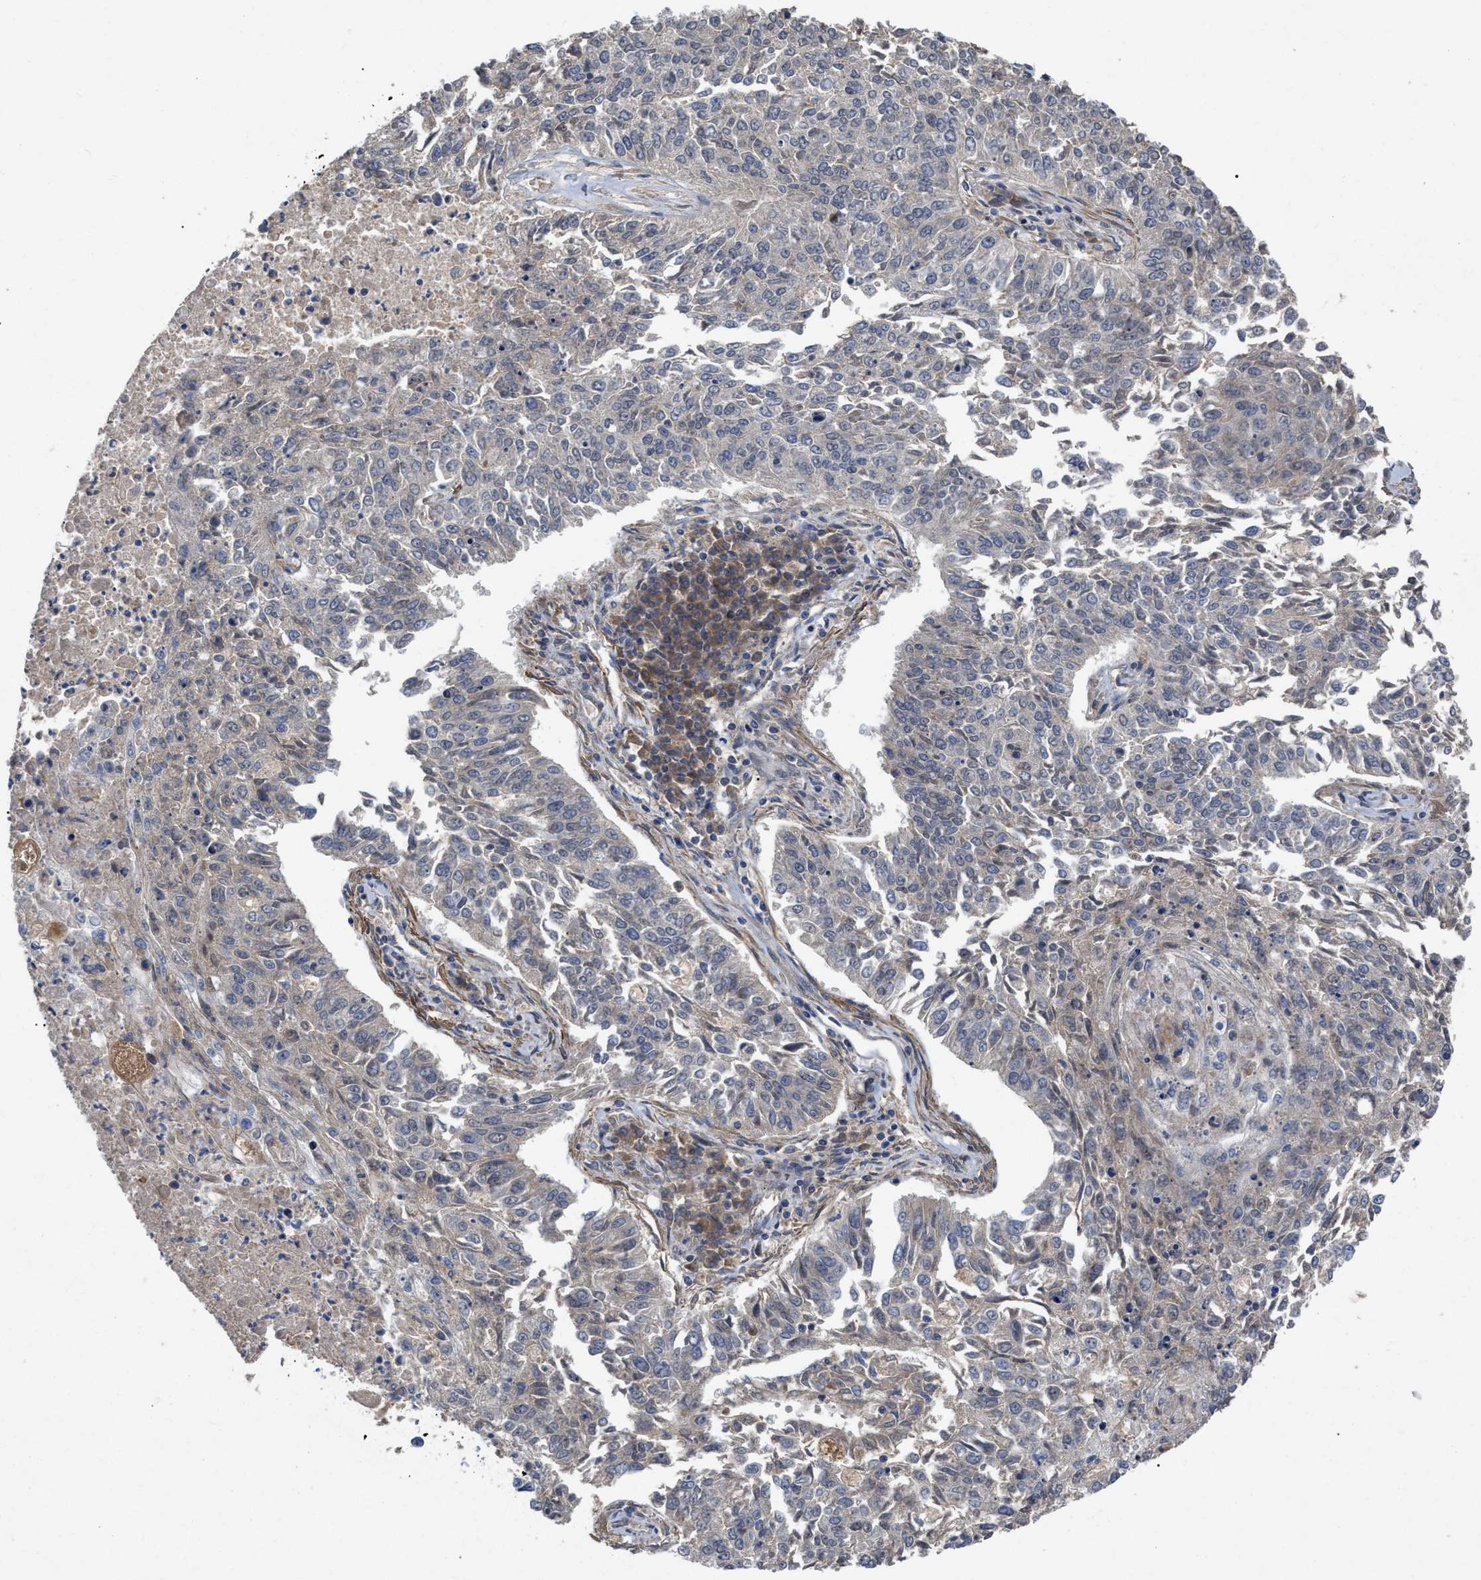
{"staining": {"intensity": "negative", "quantity": "none", "location": "none"}, "tissue": "lung cancer", "cell_type": "Tumor cells", "image_type": "cancer", "snomed": [{"axis": "morphology", "description": "Normal tissue, NOS"}, {"axis": "morphology", "description": "Squamous cell carcinoma, NOS"}, {"axis": "topography", "description": "Cartilage tissue"}, {"axis": "topography", "description": "Bronchus"}, {"axis": "topography", "description": "Lung"}], "caption": "Tumor cells show no significant protein expression in squamous cell carcinoma (lung).", "gene": "ST6GALNAC6", "patient": {"sex": "female", "age": 49}}